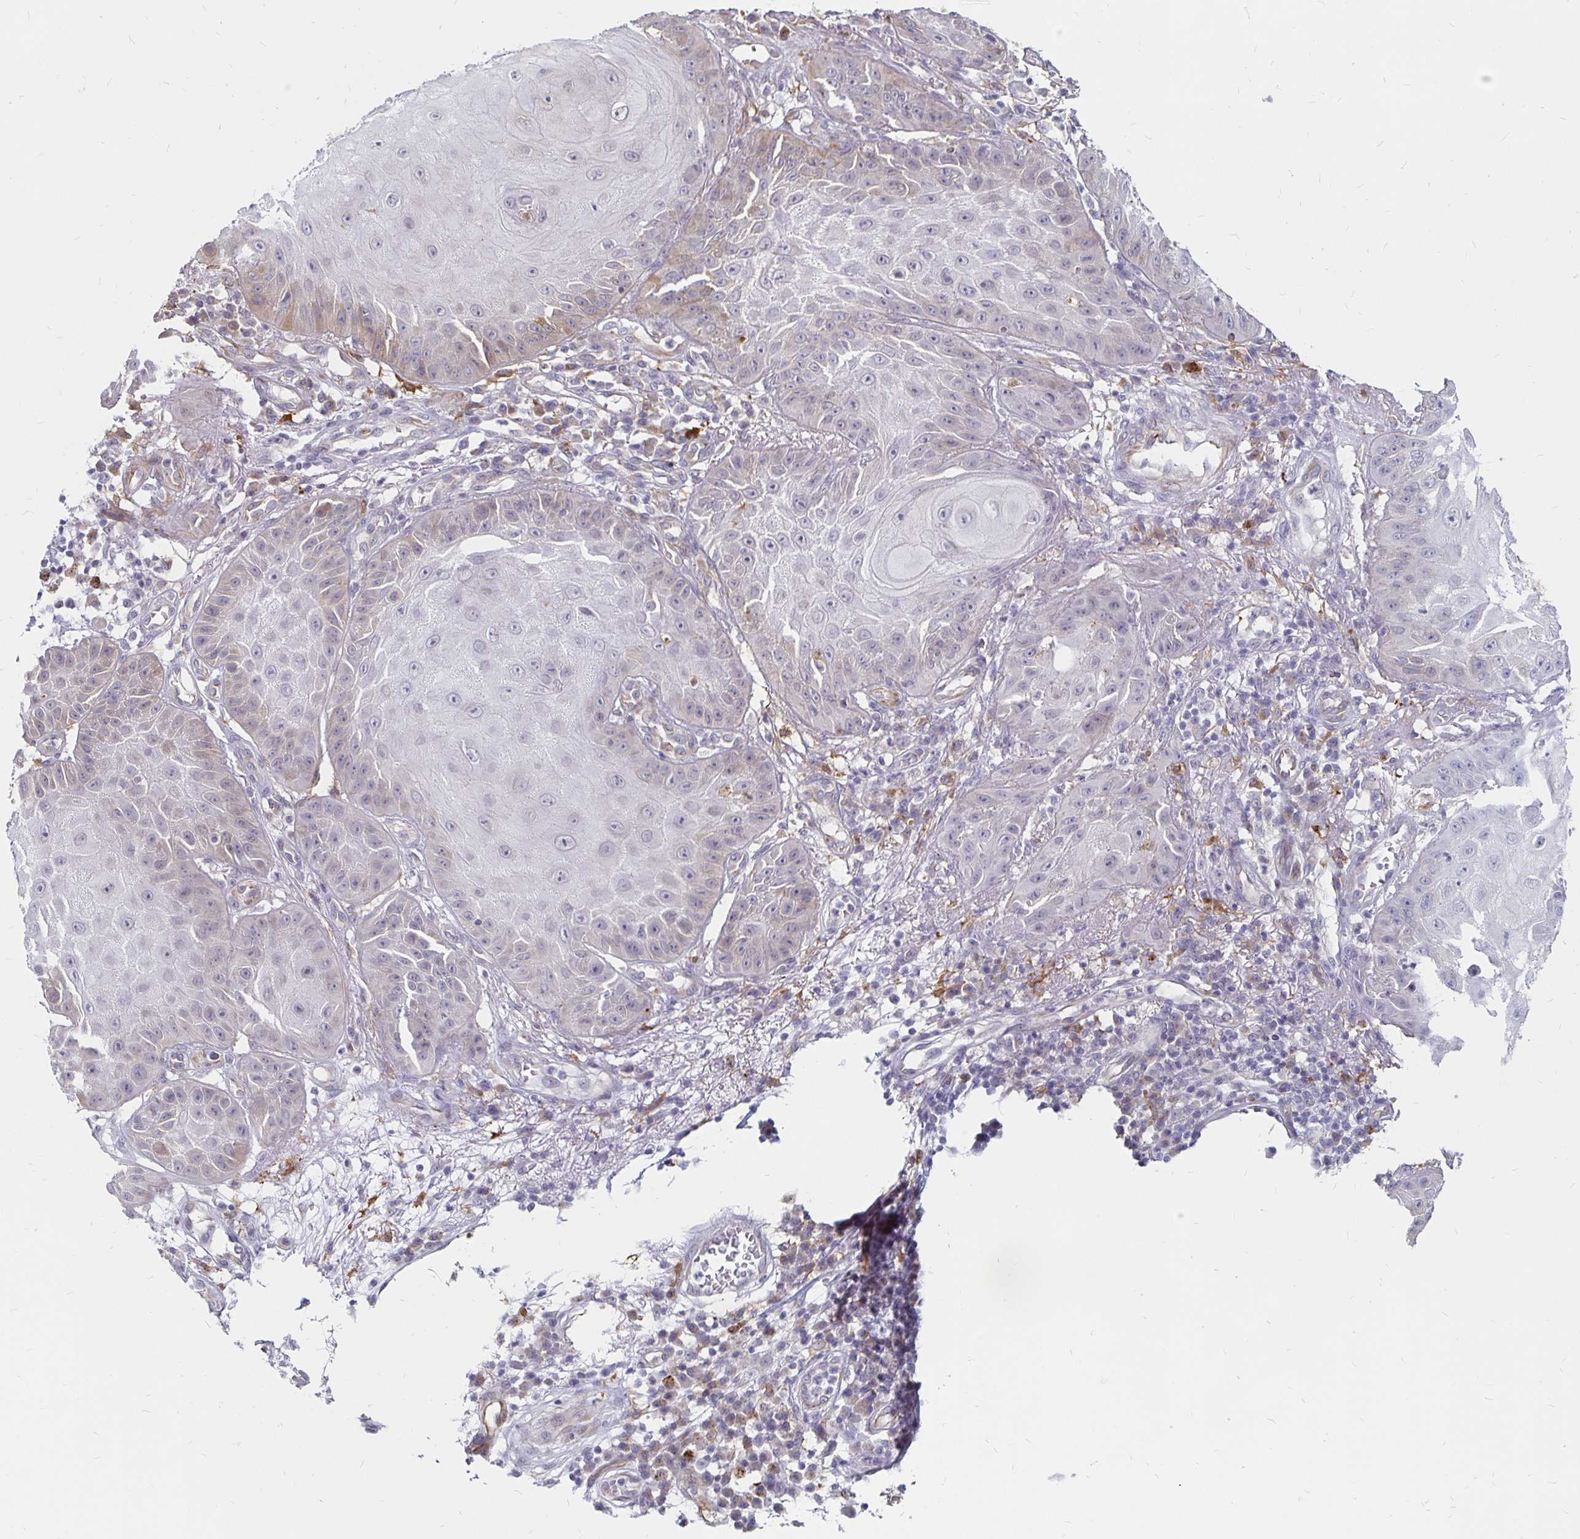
{"staining": {"intensity": "weak", "quantity": "<25%", "location": "cytoplasmic/membranous"}, "tissue": "skin cancer", "cell_type": "Tumor cells", "image_type": "cancer", "snomed": [{"axis": "morphology", "description": "Squamous cell carcinoma, NOS"}, {"axis": "topography", "description": "Skin"}], "caption": "Tumor cells show no significant positivity in squamous cell carcinoma (skin). (Brightfield microscopy of DAB (3,3'-diaminobenzidine) IHC at high magnification).", "gene": "CCDC85A", "patient": {"sex": "male", "age": 70}}